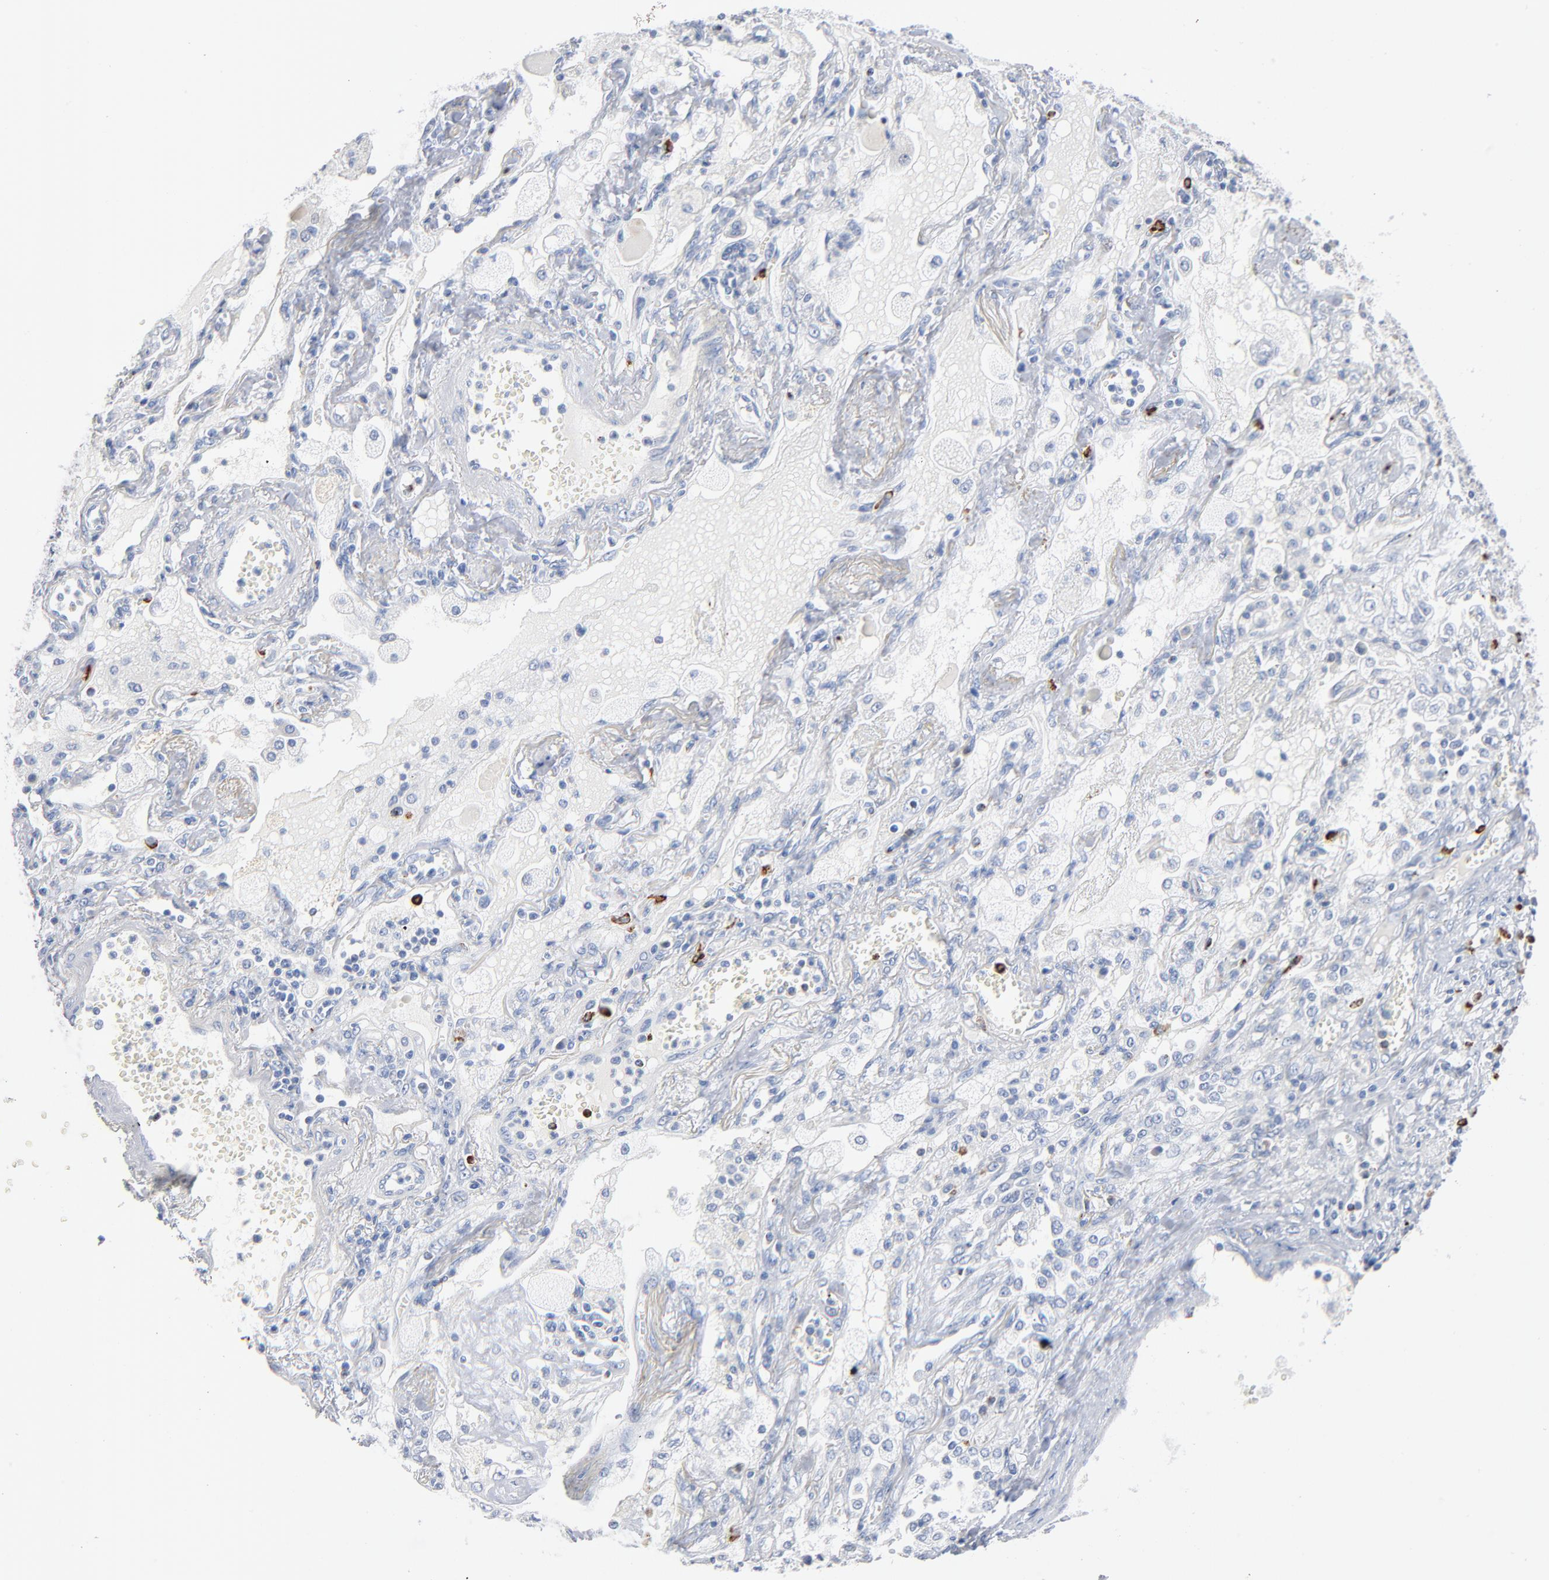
{"staining": {"intensity": "negative", "quantity": "none", "location": "none"}, "tissue": "lung cancer", "cell_type": "Tumor cells", "image_type": "cancer", "snomed": [{"axis": "morphology", "description": "Squamous cell carcinoma, NOS"}, {"axis": "topography", "description": "Lung"}], "caption": "Tumor cells show no significant expression in lung cancer.", "gene": "GZMB", "patient": {"sex": "female", "age": 76}}